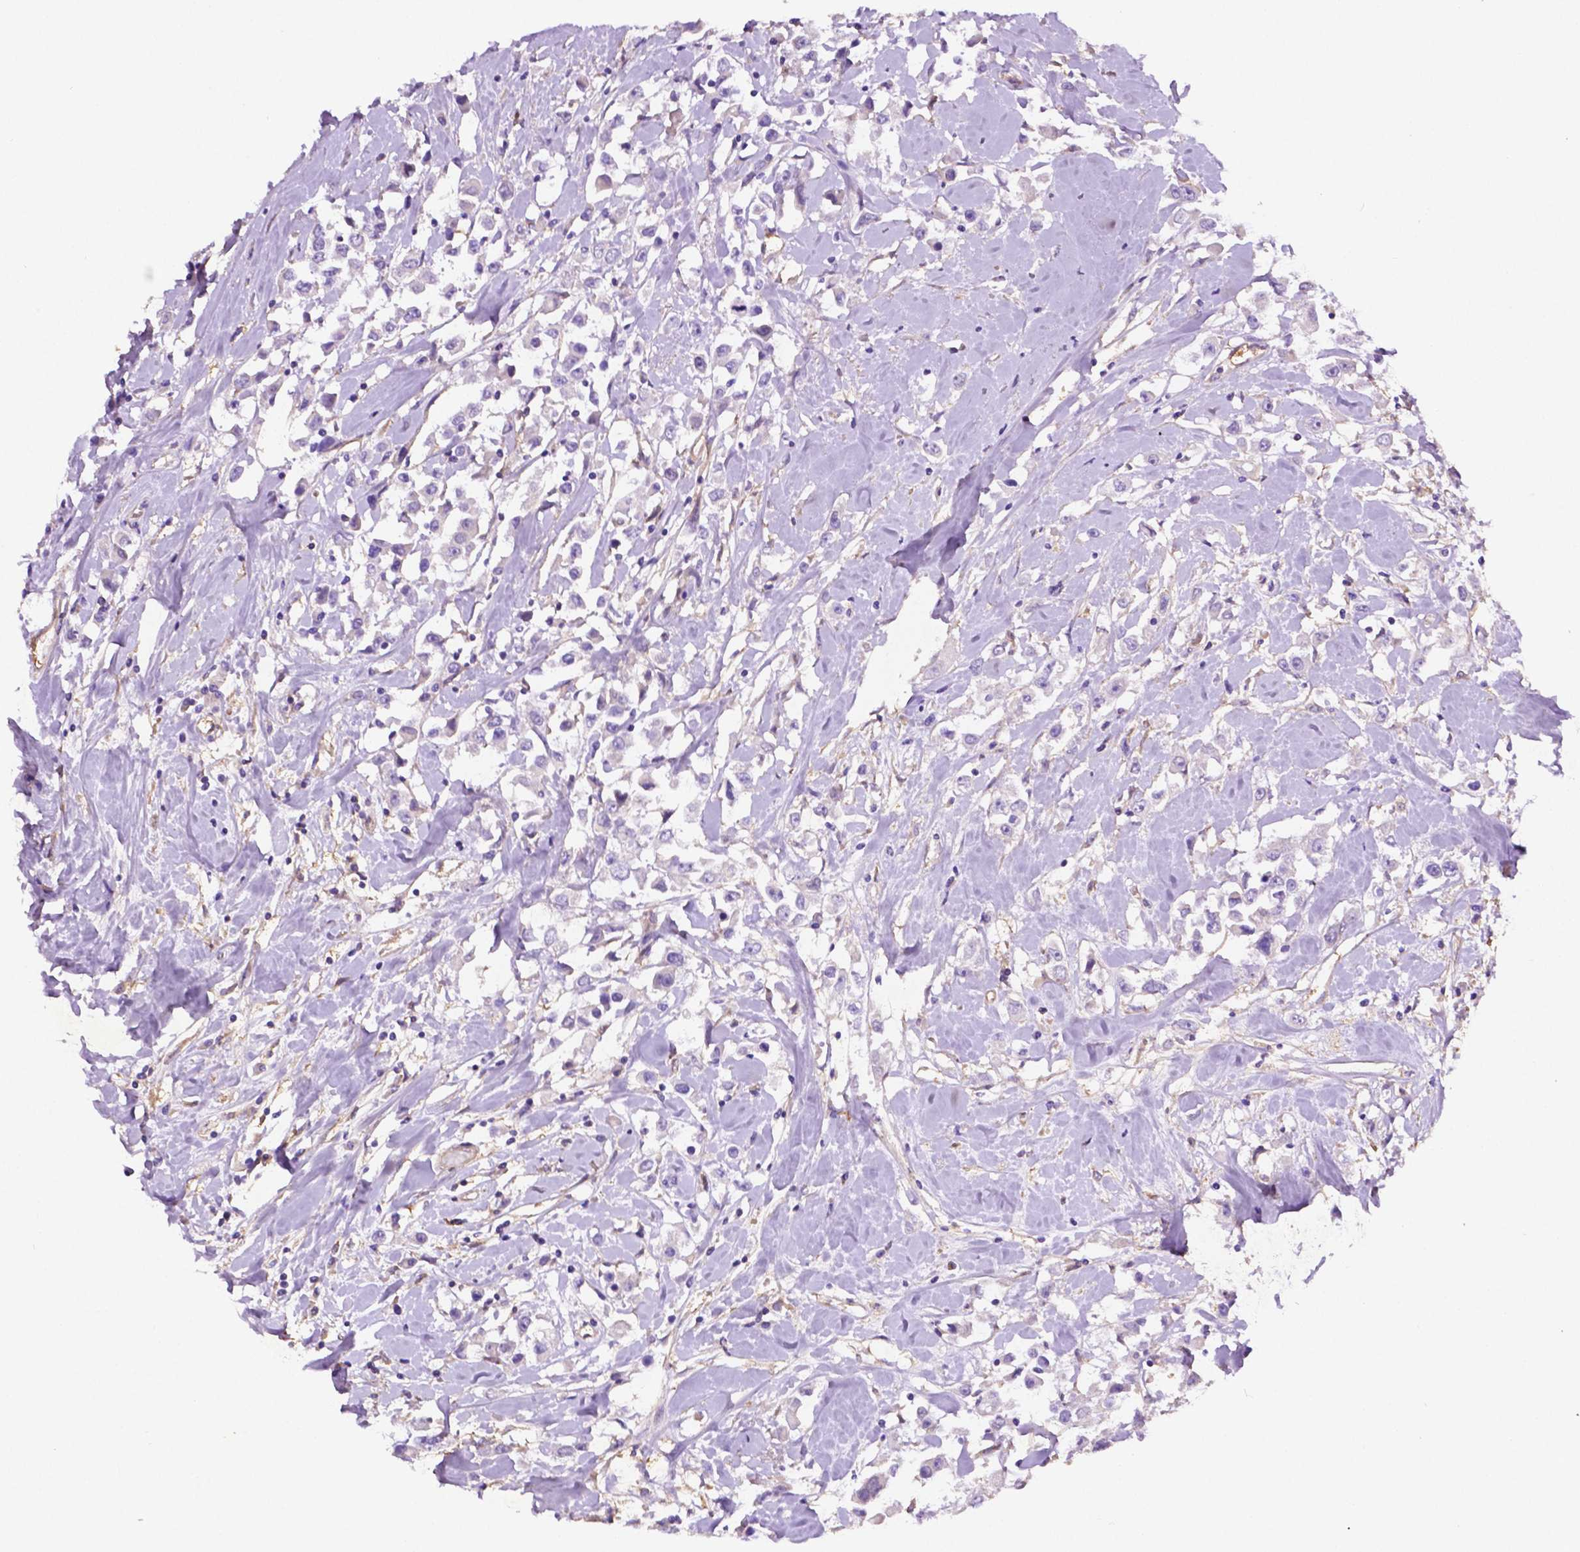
{"staining": {"intensity": "negative", "quantity": "none", "location": "none"}, "tissue": "breast cancer", "cell_type": "Tumor cells", "image_type": "cancer", "snomed": [{"axis": "morphology", "description": "Duct carcinoma"}, {"axis": "topography", "description": "Breast"}], "caption": "This is an immunohistochemistry (IHC) micrograph of breast cancer (intraductal carcinoma). There is no staining in tumor cells.", "gene": "GDPD5", "patient": {"sex": "female", "age": 61}}